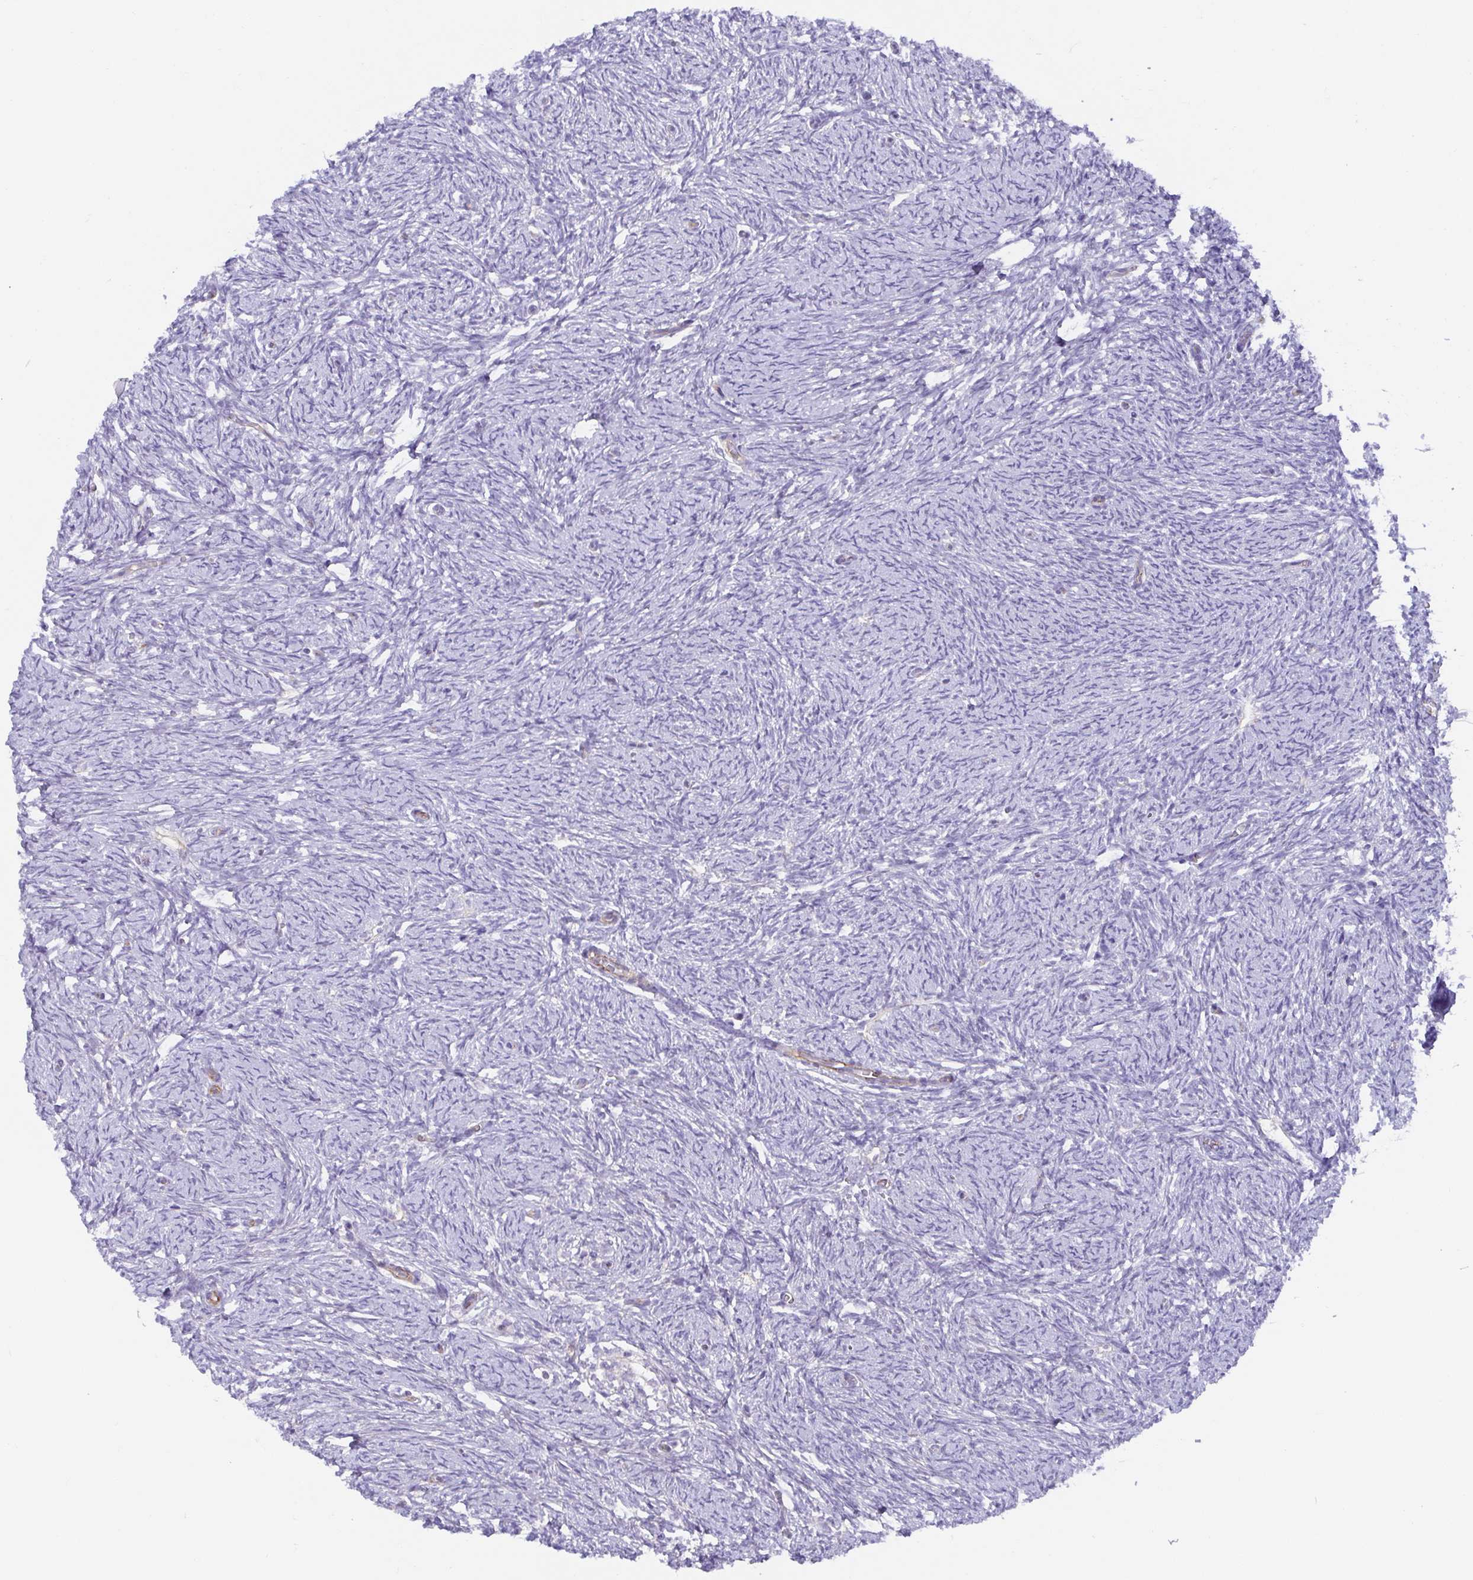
{"staining": {"intensity": "negative", "quantity": "none", "location": "none"}, "tissue": "ovary", "cell_type": "Follicle cells", "image_type": "normal", "snomed": [{"axis": "morphology", "description": "Normal tissue, NOS"}, {"axis": "topography", "description": "Ovary"}], "caption": "IHC photomicrograph of normal ovary: human ovary stained with DAB (3,3'-diaminobenzidine) reveals no significant protein expression in follicle cells.", "gene": "TRAM2", "patient": {"sex": "female", "age": 41}}